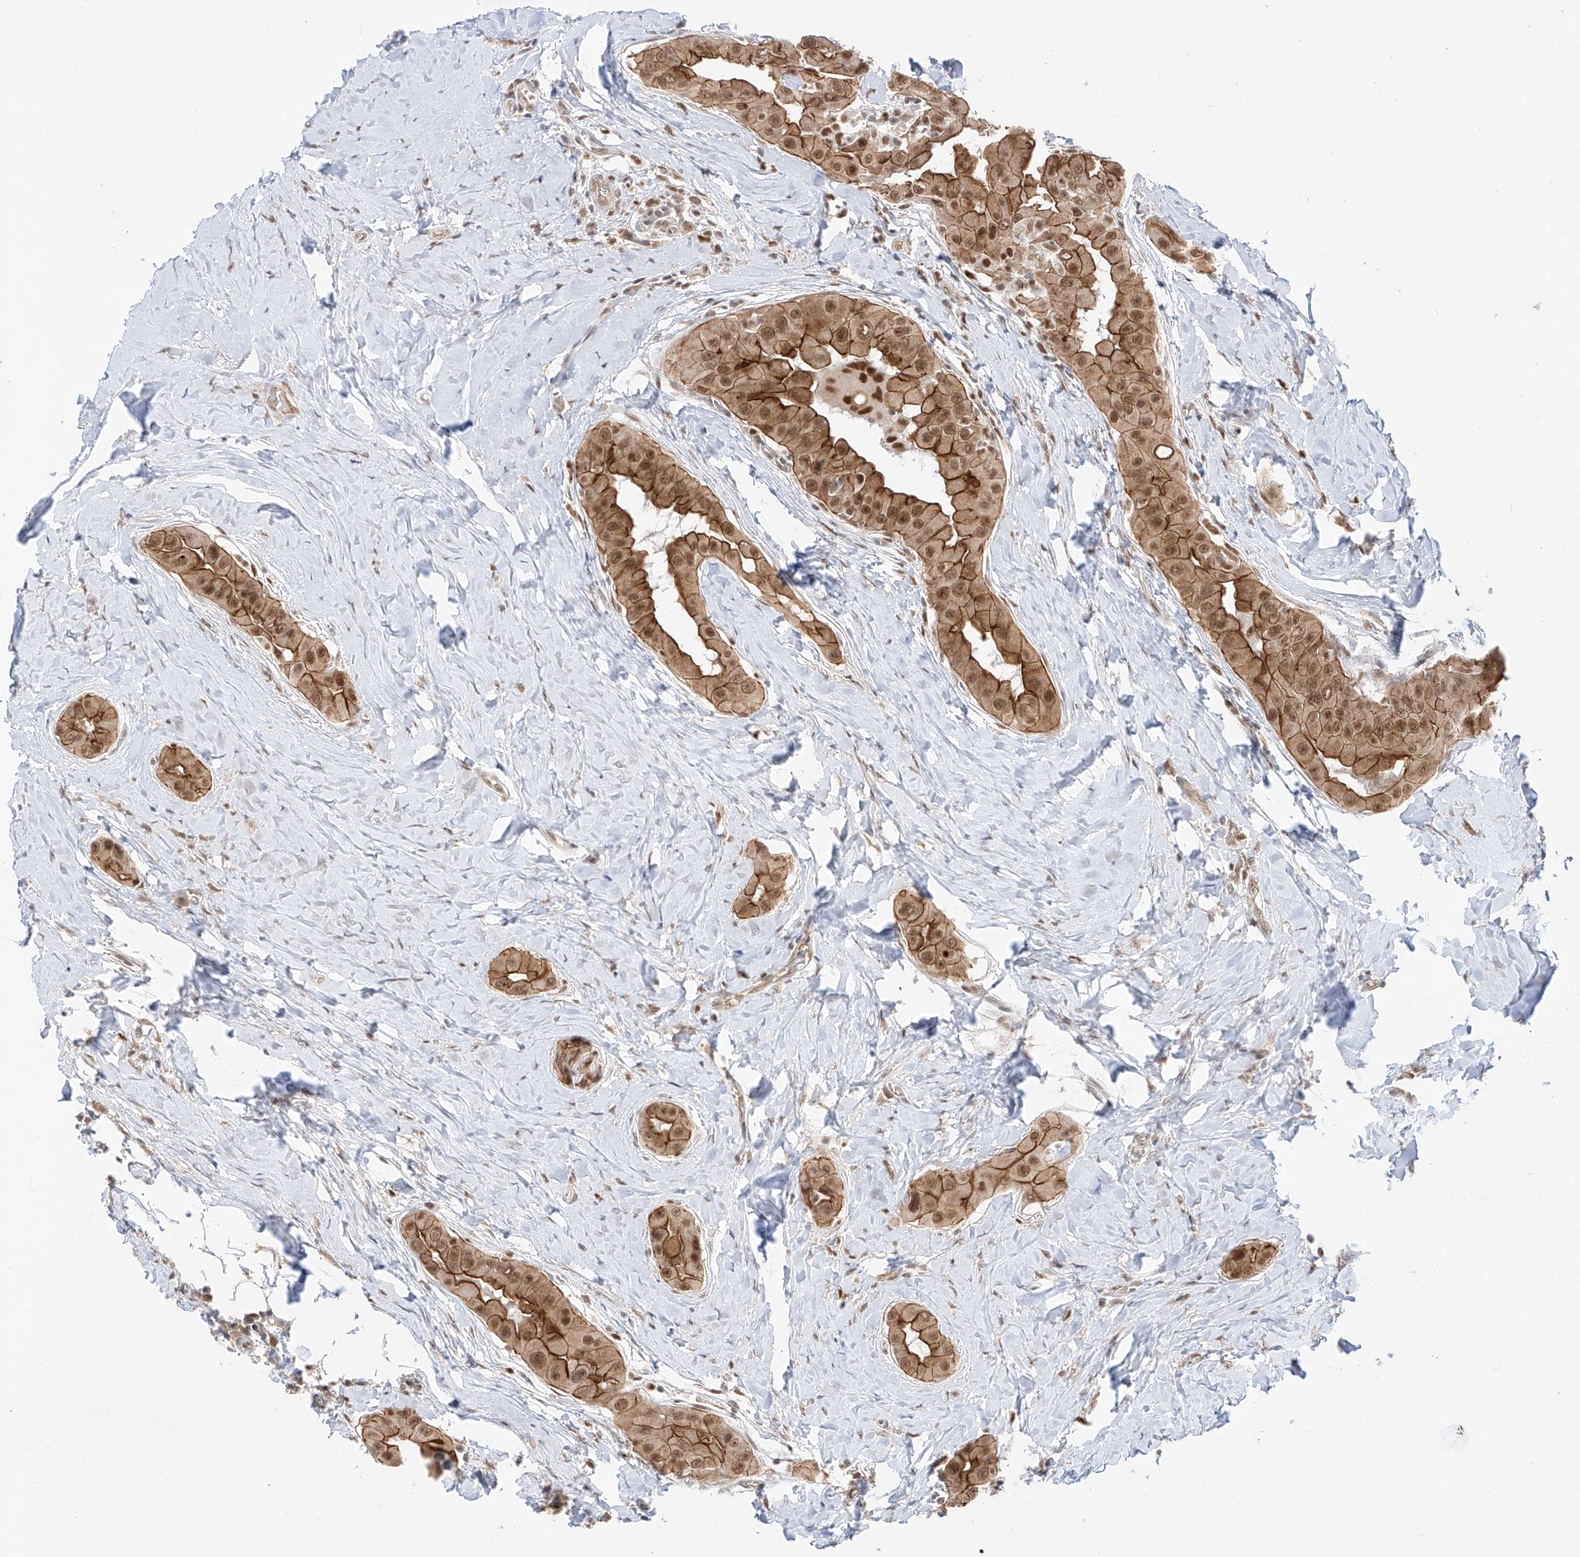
{"staining": {"intensity": "strong", "quantity": ">75%", "location": "cytoplasmic/membranous,nuclear"}, "tissue": "thyroid cancer", "cell_type": "Tumor cells", "image_type": "cancer", "snomed": [{"axis": "morphology", "description": "Papillary adenocarcinoma, NOS"}, {"axis": "topography", "description": "Thyroid gland"}], "caption": "The image shows immunohistochemical staining of thyroid cancer. There is strong cytoplasmic/membranous and nuclear expression is present in approximately >75% of tumor cells. (brown staining indicates protein expression, while blue staining denotes nuclei).", "gene": "POGK", "patient": {"sex": "male", "age": 33}}